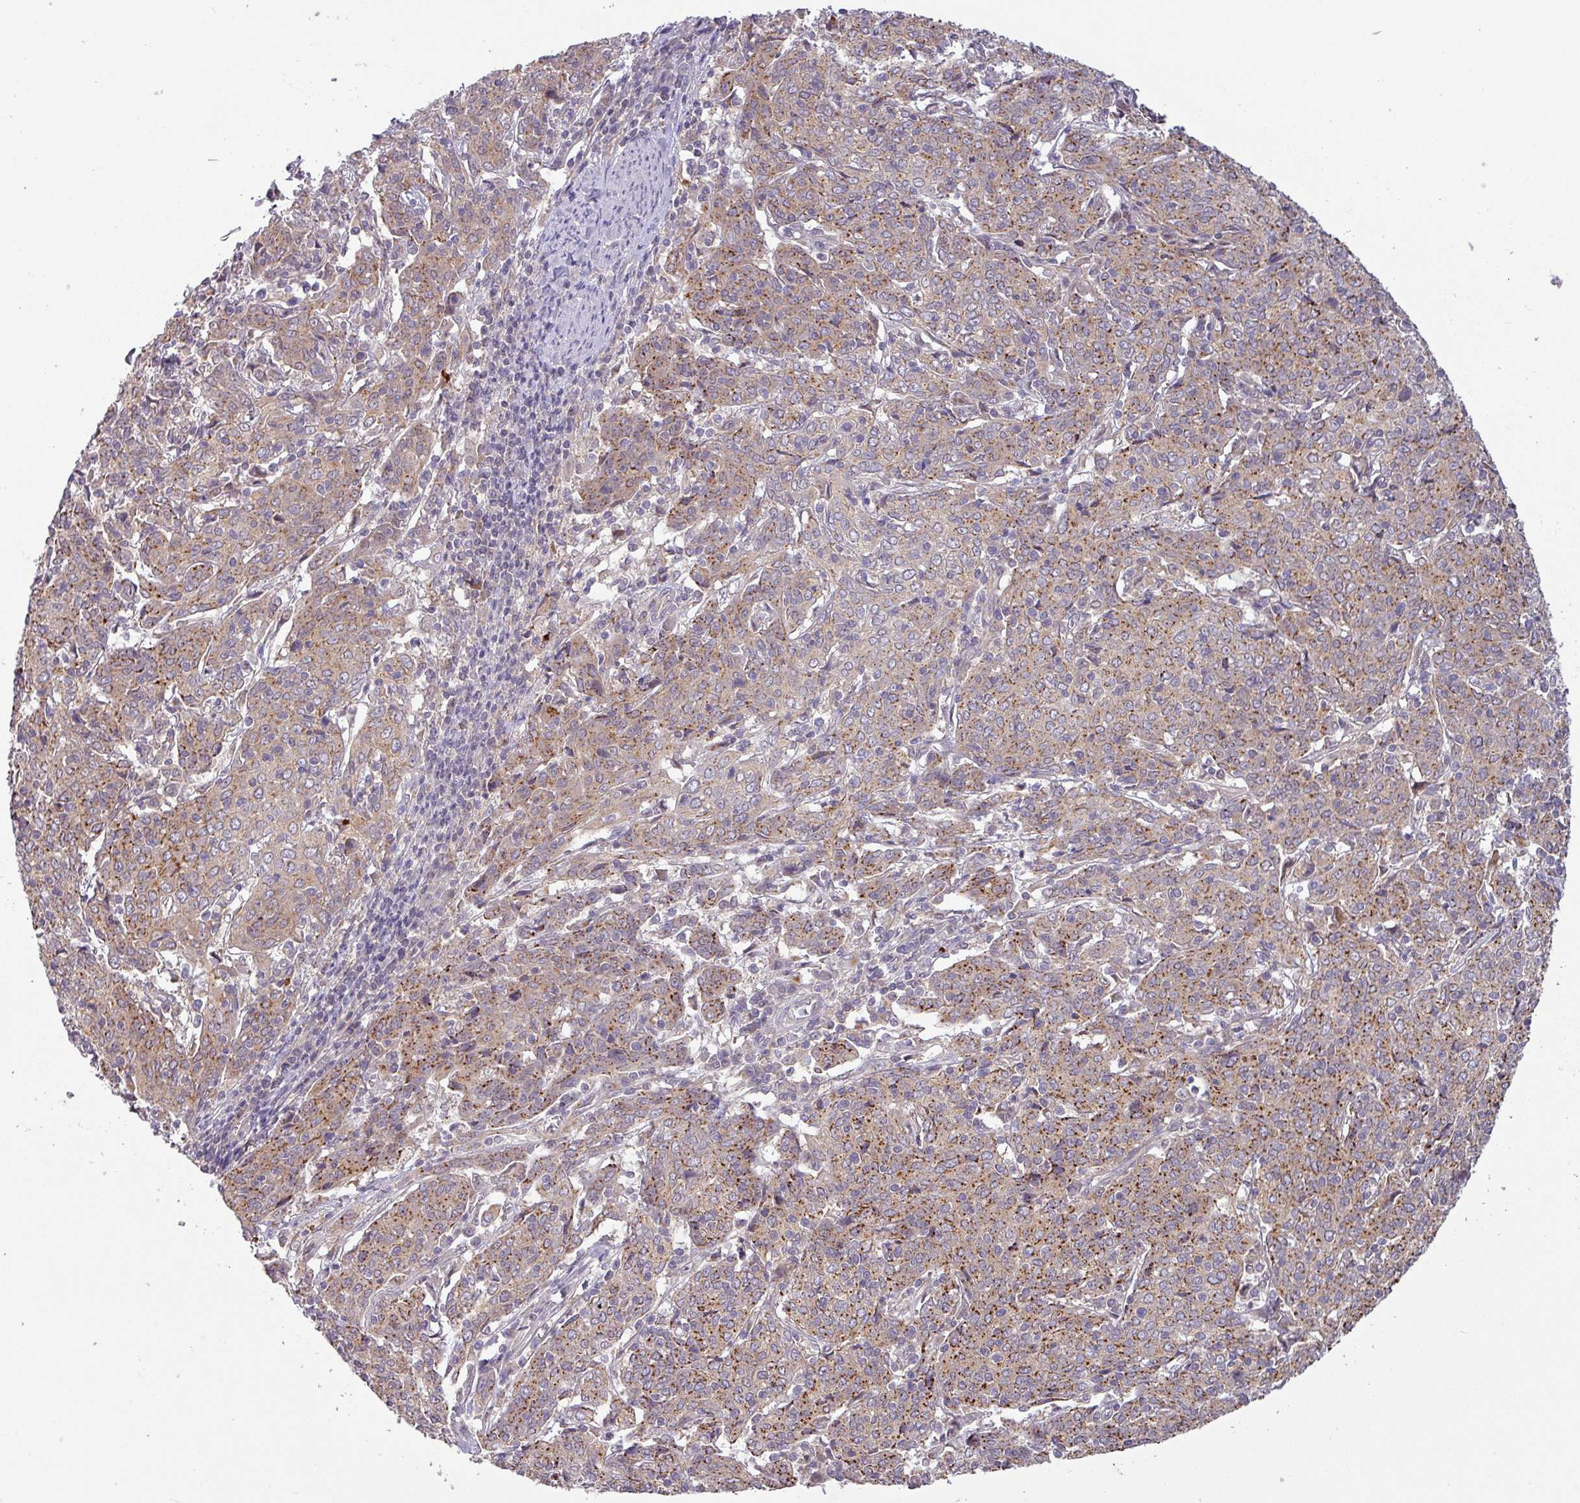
{"staining": {"intensity": "moderate", "quantity": ">75%", "location": "cytoplasmic/membranous"}, "tissue": "cervical cancer", "cell_type": "Tumor cells", "image_type": "cancer", "snomed": [{"axis": "morphology", "description": "Squamous cell carcinoma, NOS"}, {"axis": "topography", "description": "Cervix"}], "caption": "A histopathology image of cervical squamous cell carcinoma stained for a protein exhibits moderate cytoplasmic/membranous brown staining in tumor cells. (DAB IHC with brightfield microscopy, high magnification).", "gene": "GALNT12", "patient": {"sex": "female", "age": 67}}